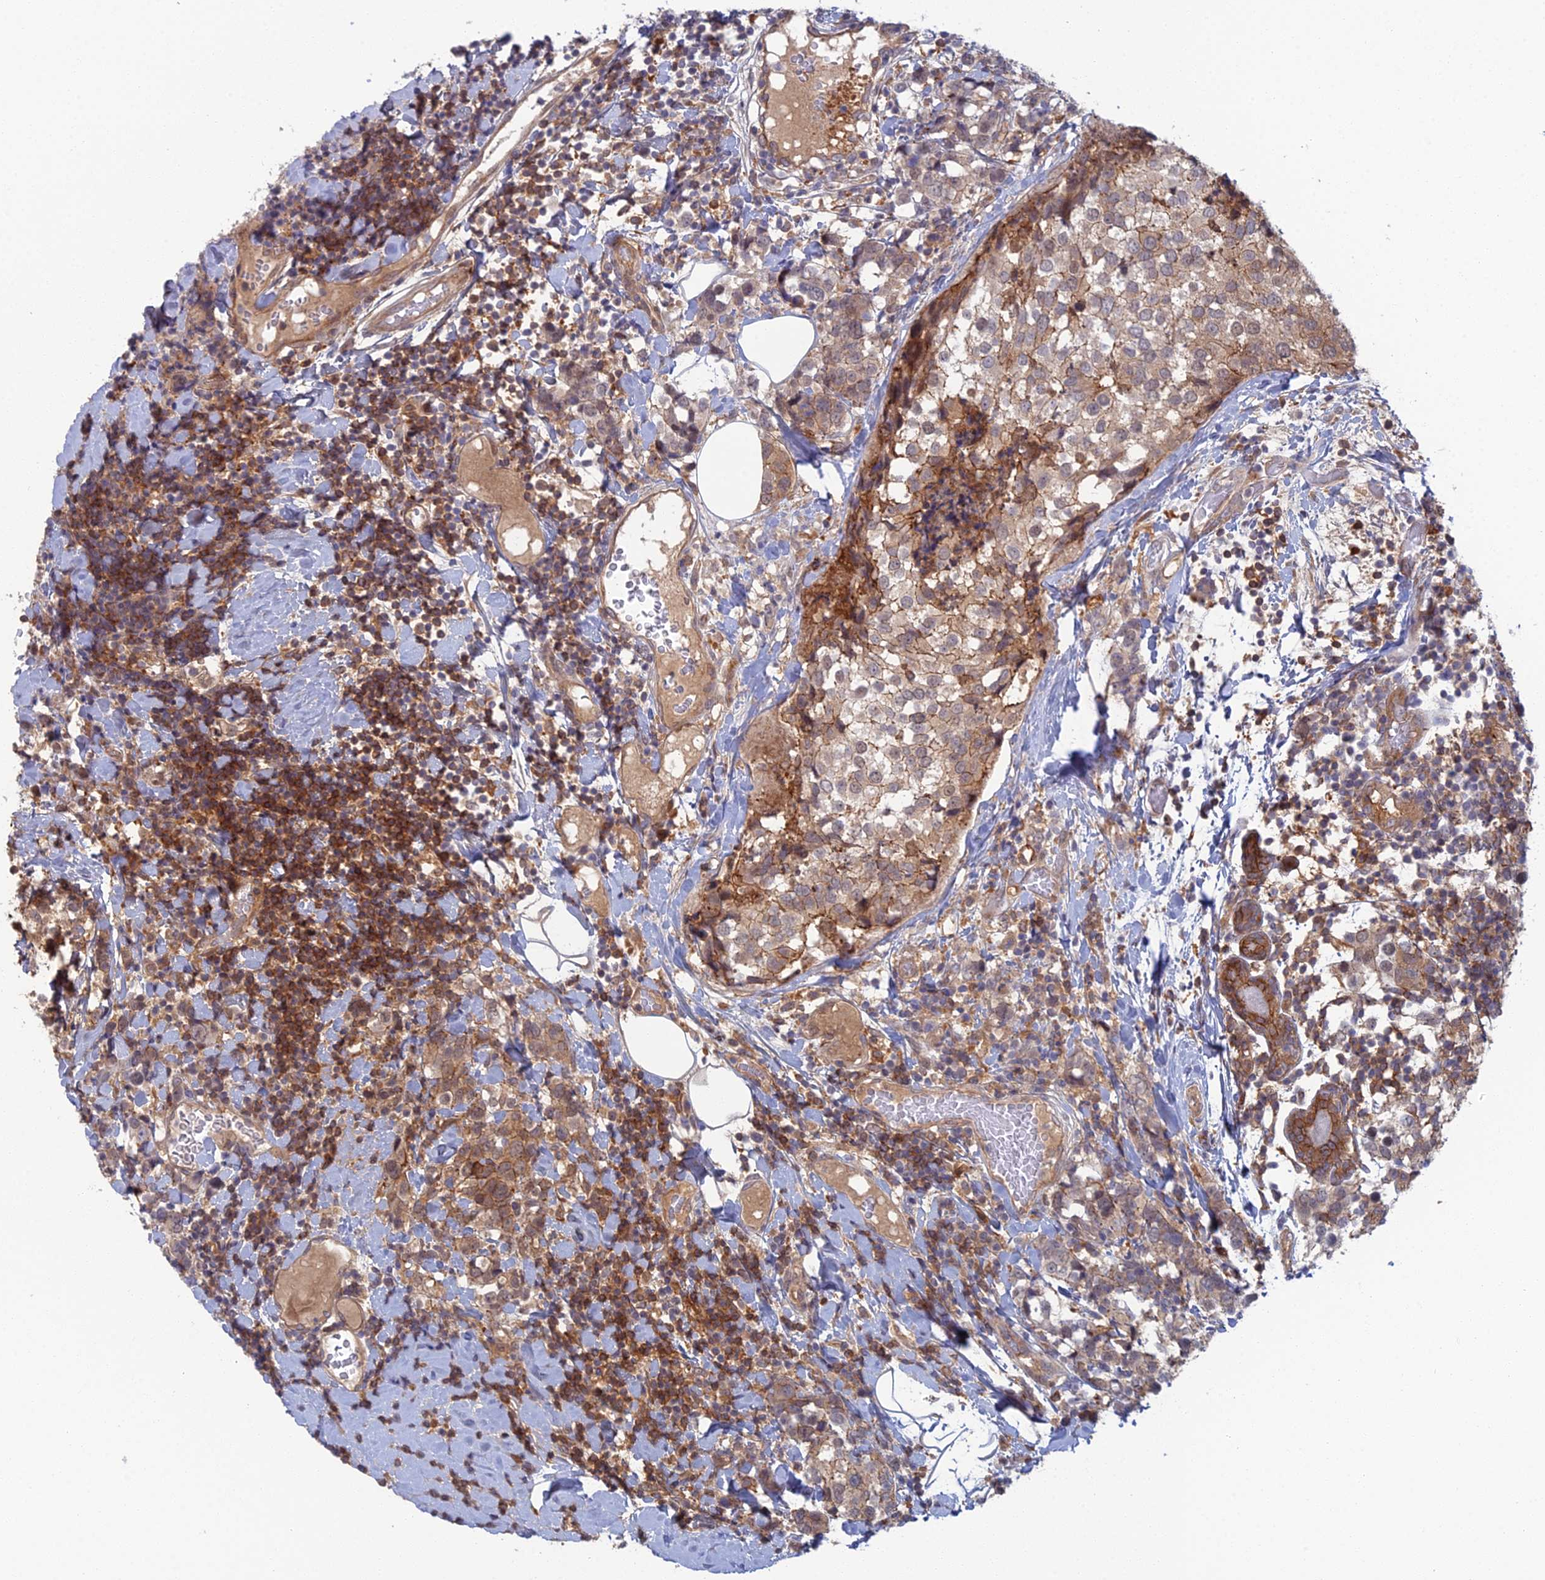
{"staining": {"intensity": "moderate", "quantity": ">75%", "location": "cytoplasmic/membranous"}, "tissue": "breast cancer", "cell_type": "Tumor cells", "image_type": "cancer", "snomed": [{"axis": "morphology", "description": "Lobular carcinoma"}, {"axis": "topography", "description": "Breast"}], "caption": "Protein expression by immunohistochemistry (IHC) exhibits moderate cytoplasmic/membranous staining in about >75% of tumor cells in breast cancer (lobular carcinoma). The staining was performed using DAB, with brown indicating positive protein expression. Nuclei are stained blue with hematoxylin.", "gene": "ABHD1", "patient": {"sex": "female", "age": 59}}